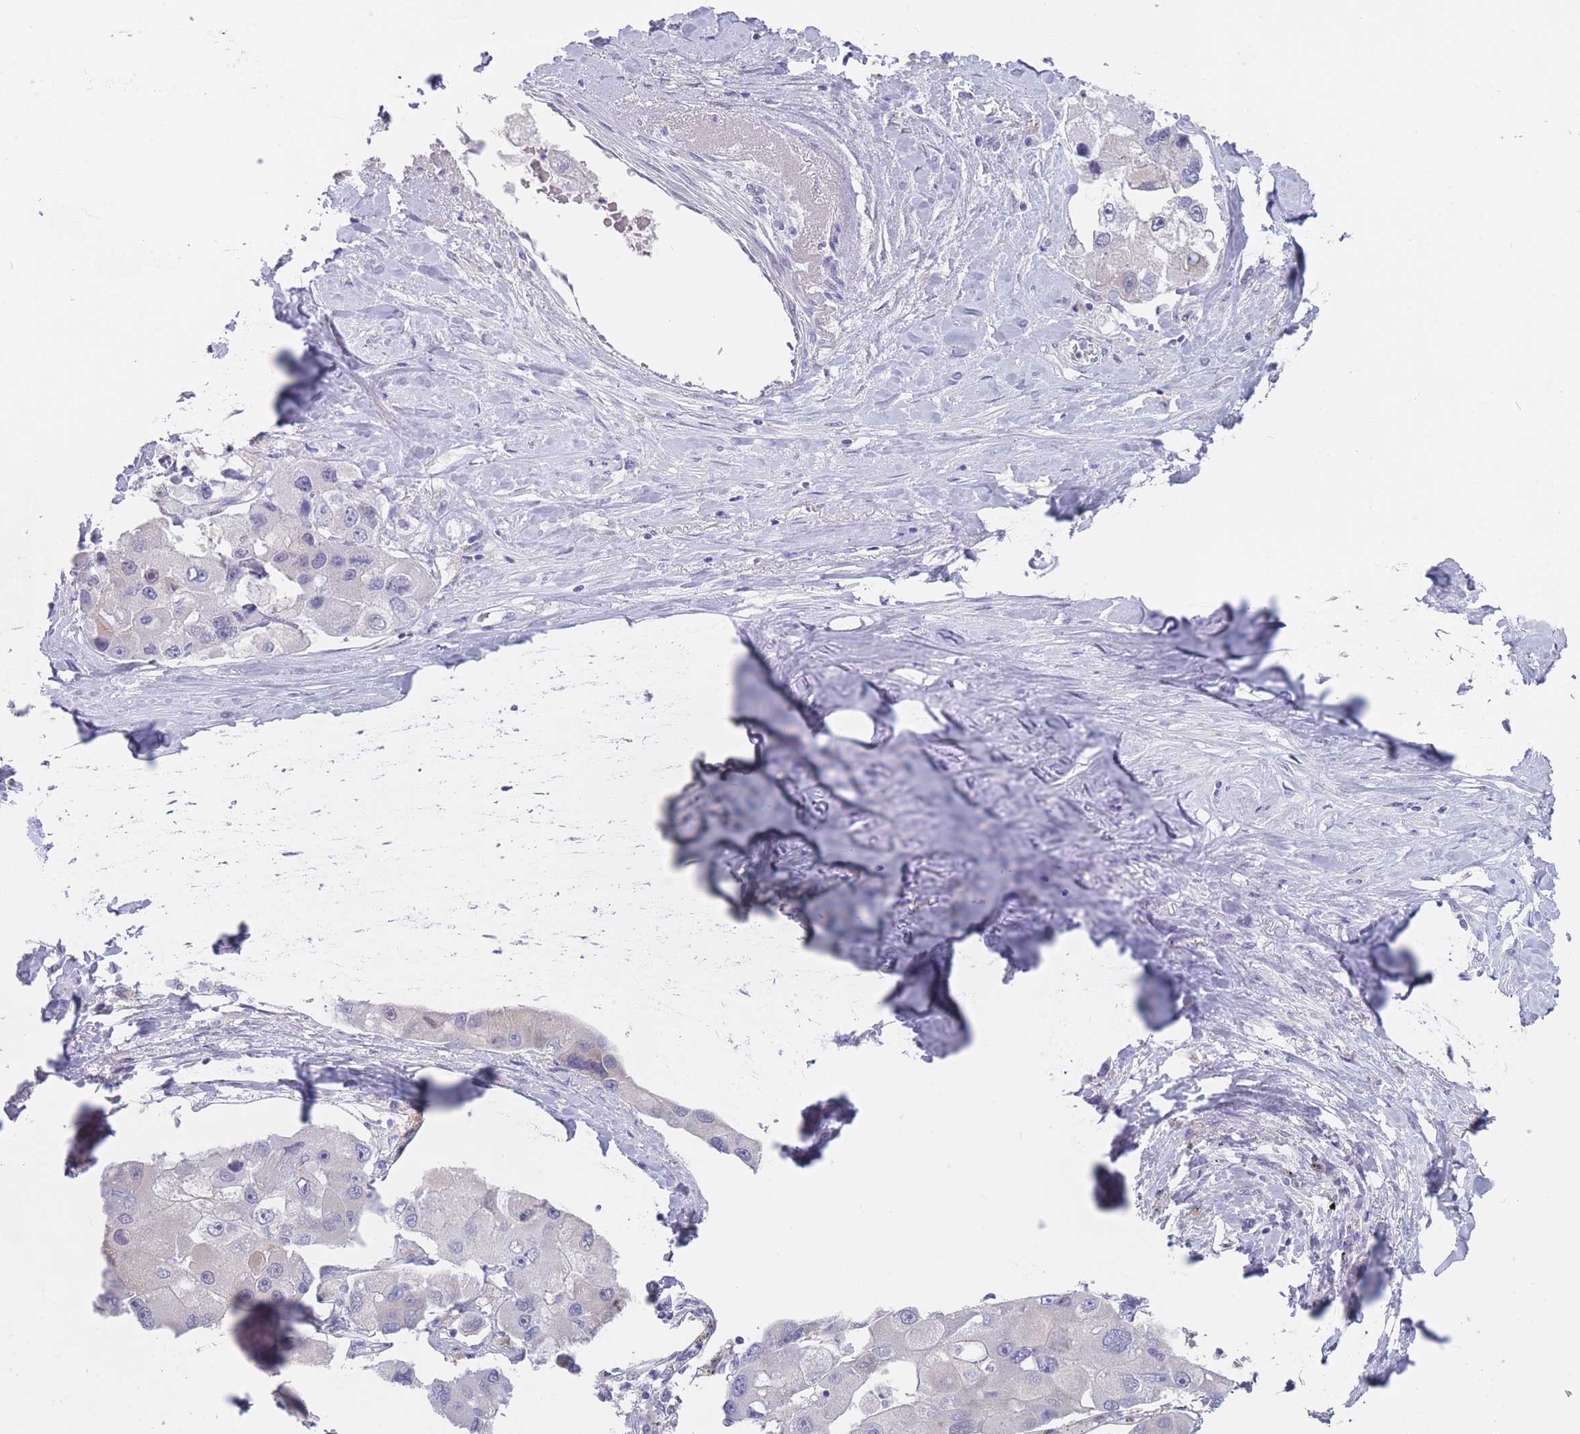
{"staining": {"intensity": "negative", "quantity": "none", "location": "none"}, "tissue": "lung cancer", "cell_type": "Tumor cells", "image_type": "cancer", "snomed": [{"axis": "morphology", "description": "Adenocarcinoma, NOS"}, {"axis": "topography", "description": "Lung"}], "caption": "Protein analysis of lung adenocarcinoma reveals no significant staining in tumor cells.", "gene": "CYP51A1", "patient": {"sex": "female", "age": 54}}